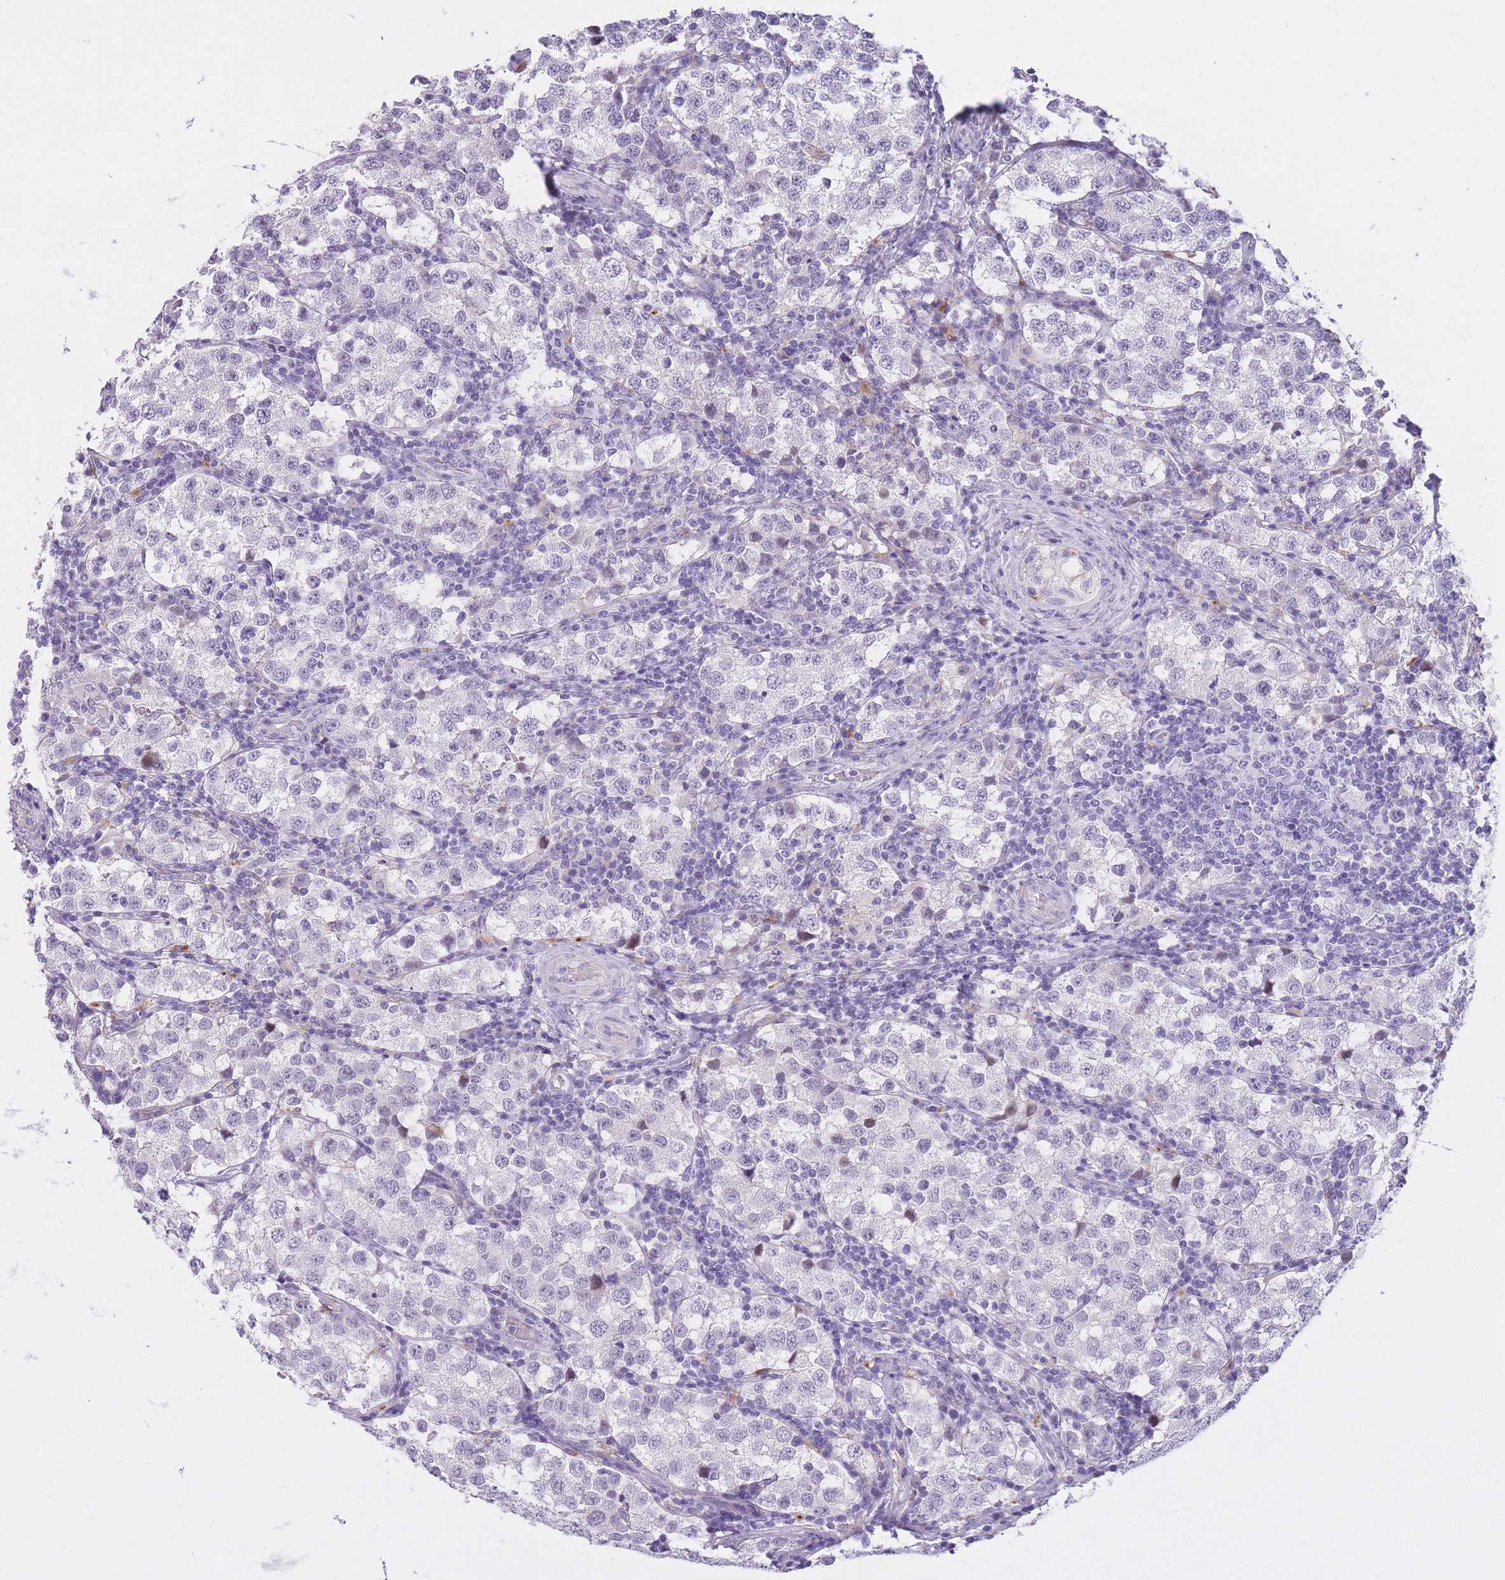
{"staining": {"intensity": "negative", "quantity": "none", "location": "none"}, "tissue": "testis cancer", "cell_type": "Tumor cells", "image_type": "cancer", "snomed": [{"axis": "morphology", "description": "Seminoma, NOS"}, {"axis": "topography", "description": "Testis"}], "caption": "Tumor cells show no significant protein positivity in seminoma (testis).", "gene": "RADX", "patient": {"sex": "male", "age": 34}}